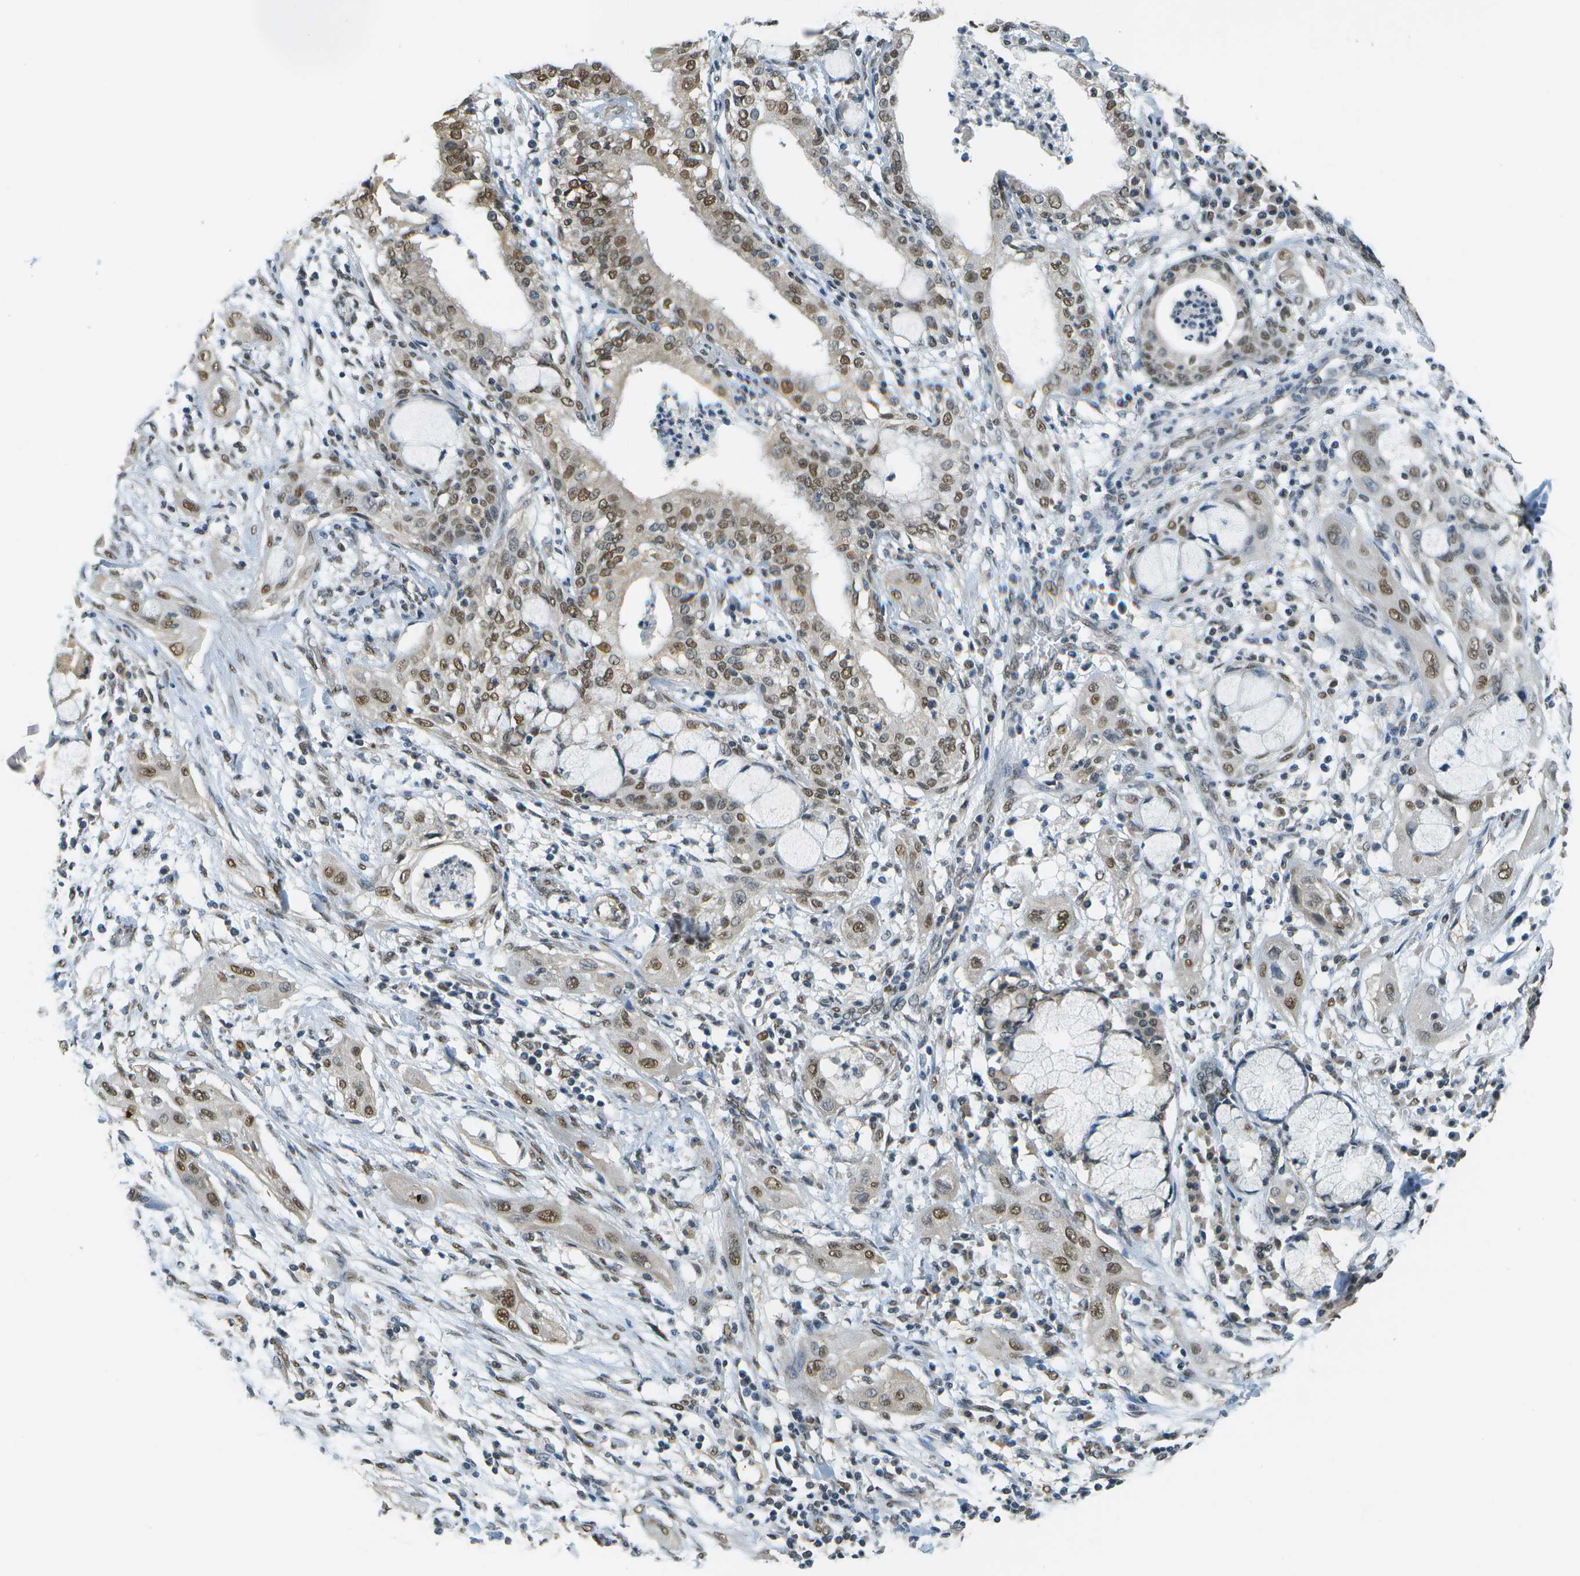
{"staining": {"intensity": "moderate", "quantity": ">75%", "location": "nuclear"}, "tissue": "lung cancer", "cell_type": "Tumor cells", "image_type": "cancer", "snomed": [{"axis": "morphology", "description": "Squamous cell carcinoma, NOS"}, {"axis": "topography", "description": "Lung"}], "caption": "A photomicrograph showing moderate nuclear staining in about >75% of tumor cells in lung squamous cell carcinoma, as visualized by brown immunohistochemical staining.", "gene": "ABL2", "patient": {"sex": "female", "age": 47}}